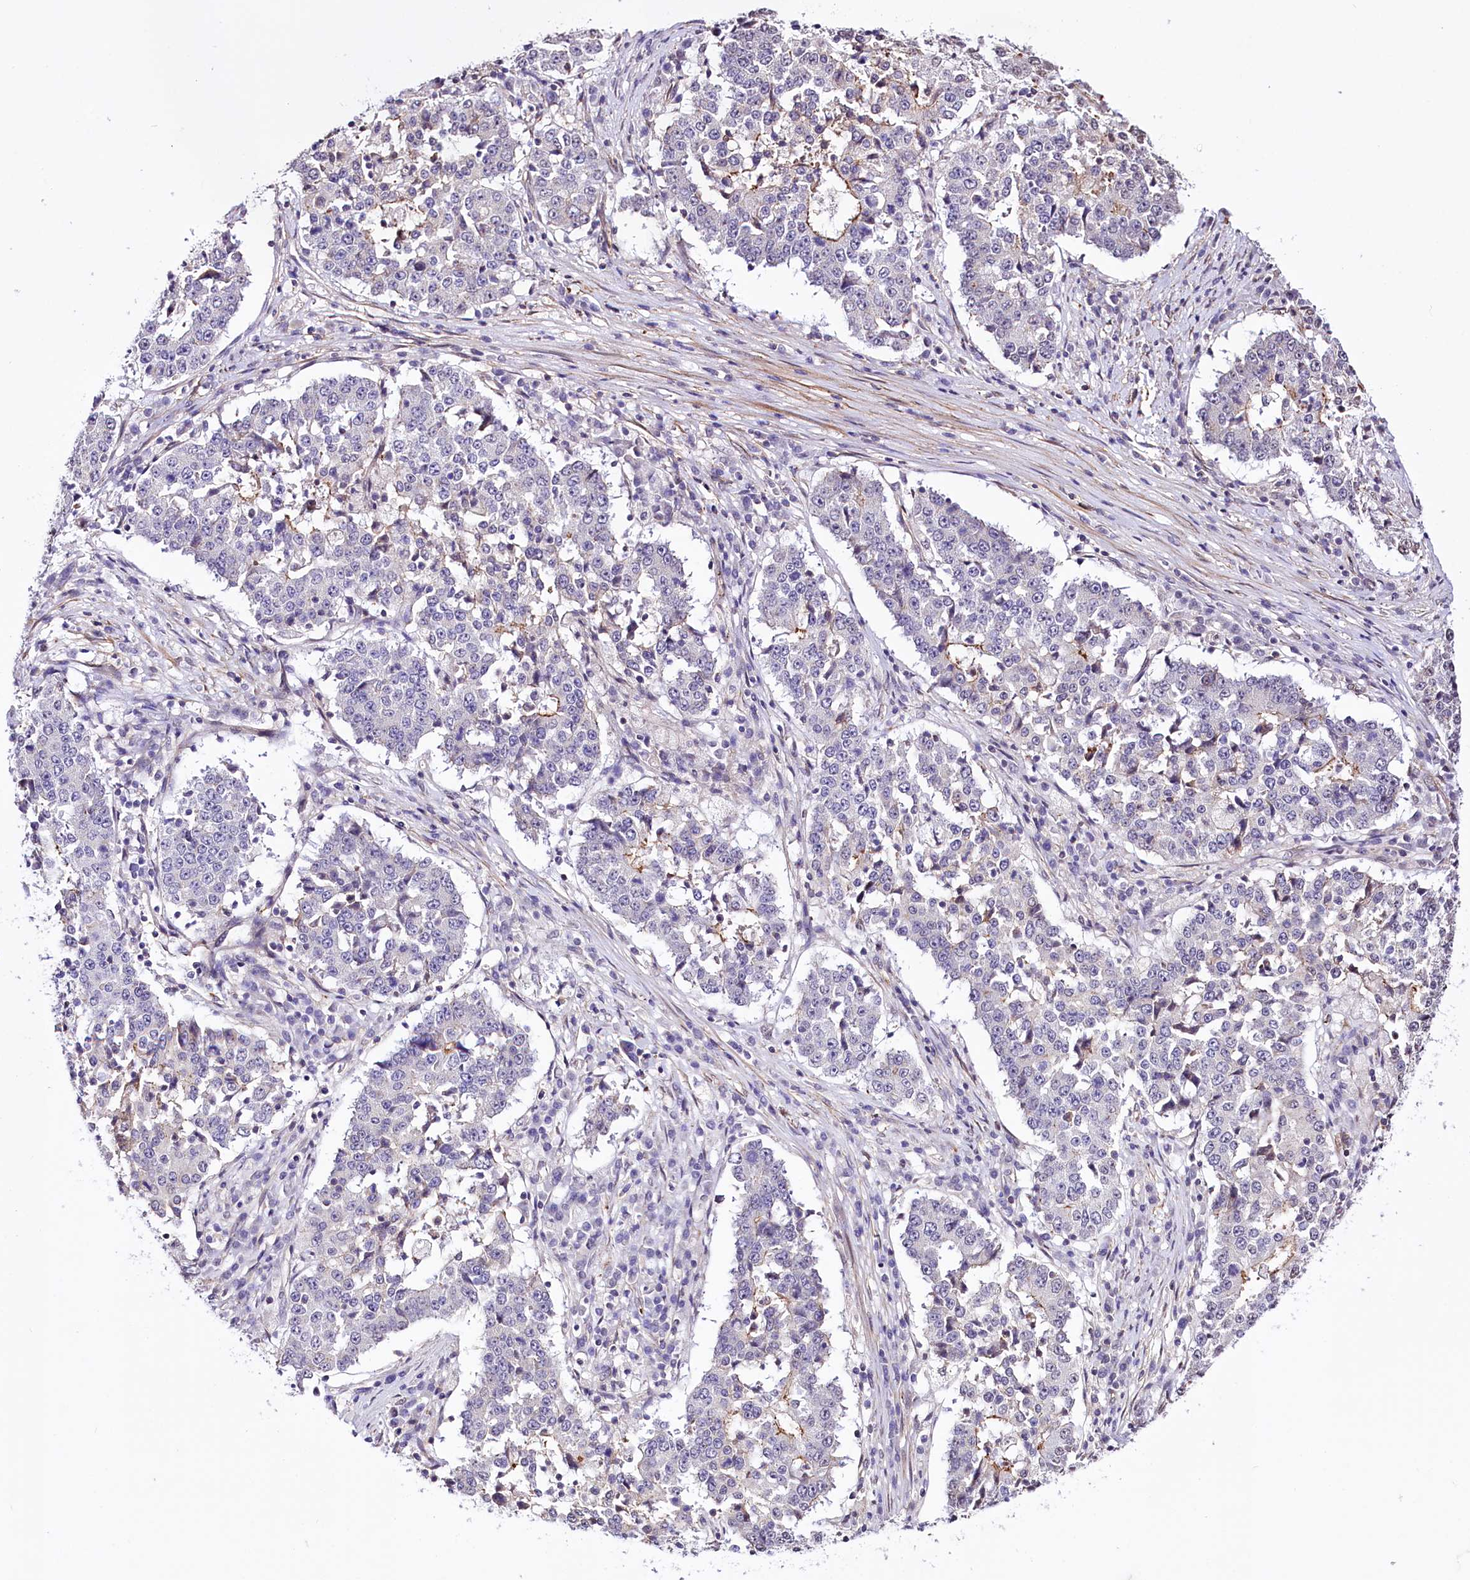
{"staining": {"intensity": "negative", "quantity": "none", "location": "none"}, "tissue": "stomach cancer", "cell_type": "Tumor cells", "image_type": "cancer", "snomed": [{"axis": "morphology", "description": "Adenocarcinoma, NOS"}, {"axis": "topography", "description": "Stomach"}], "caption": "This is a photomicrograph of IHC staining of adenocarcinoma (stomach), which shows no staining in tumor cells.", "gene": "ST7", "patient": {"sex": "male", "age": 59}}